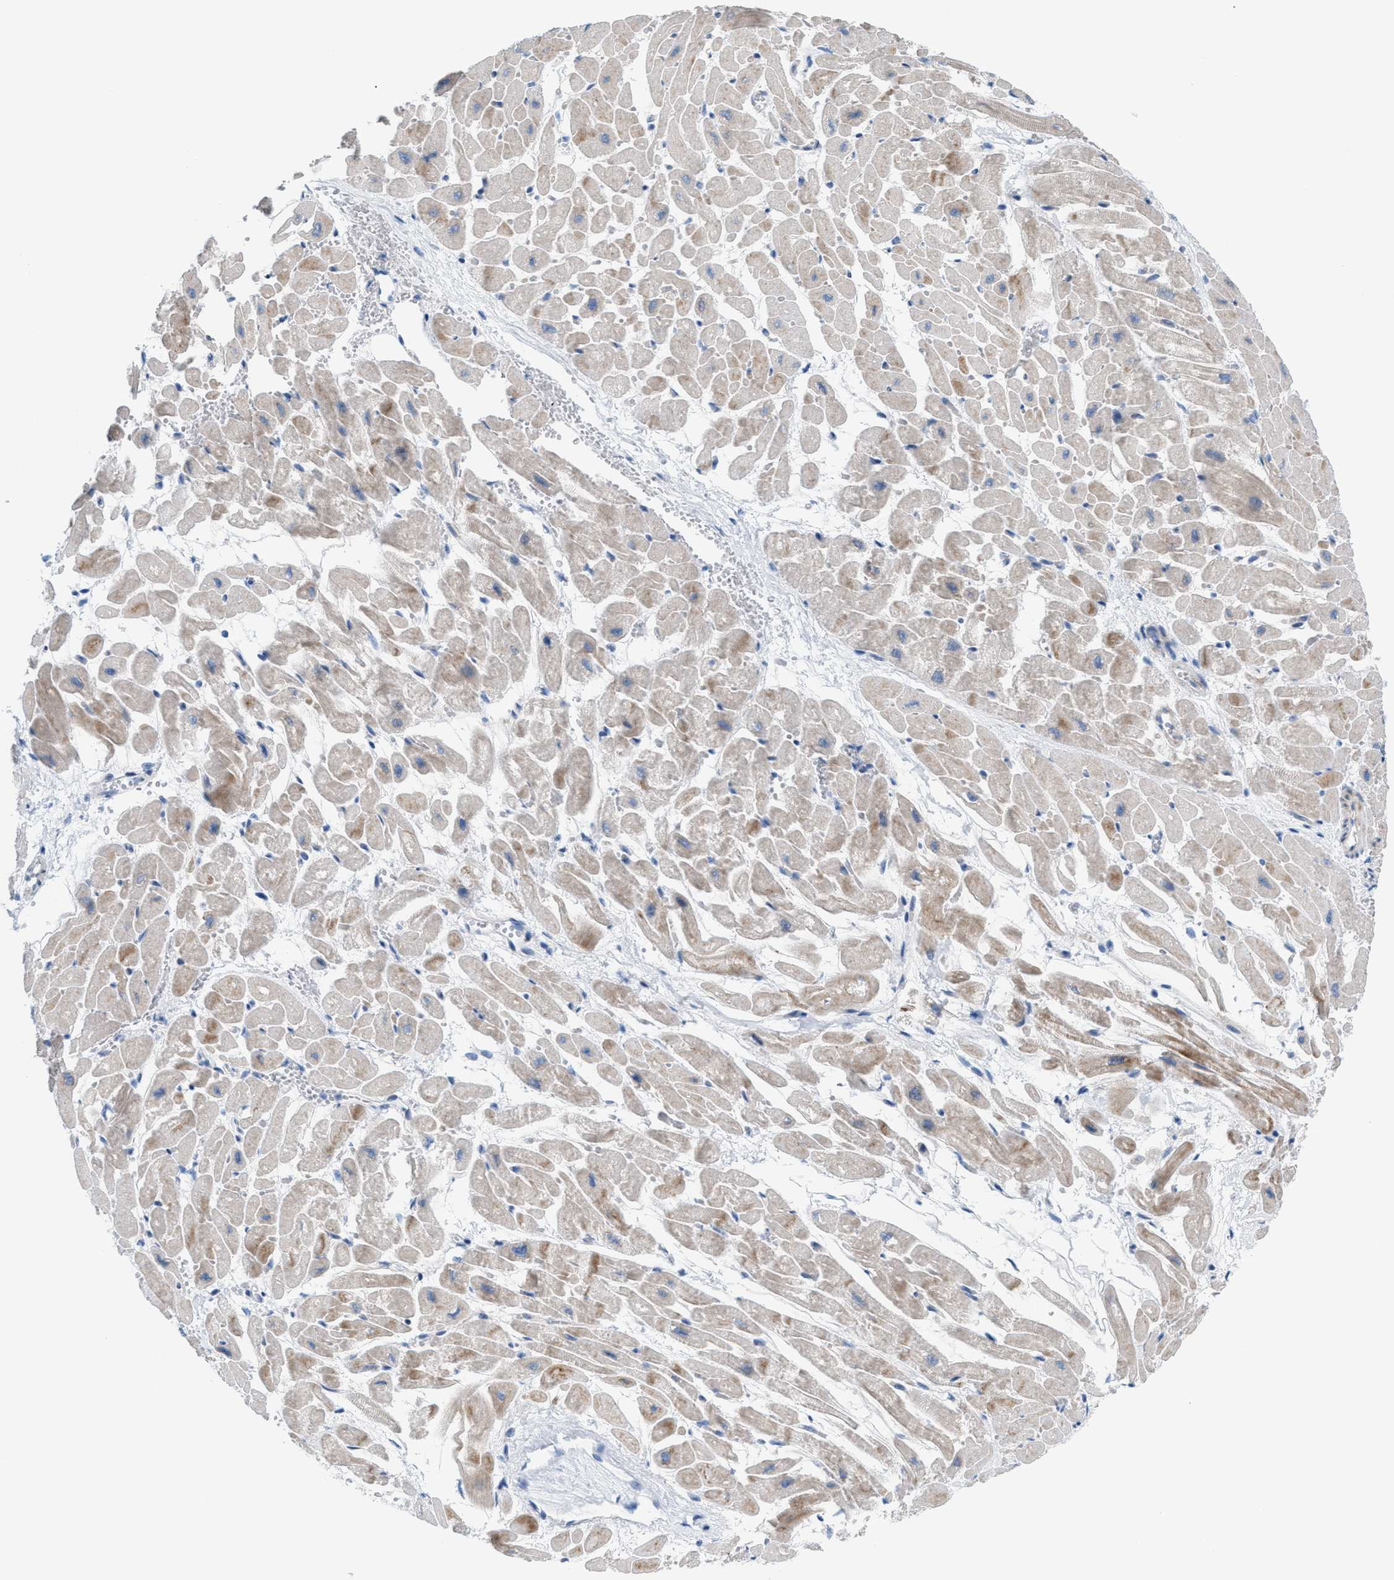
{"staining": {"intensity": "weak", "quantity": "25%-75%", "location": "cytoplasmic/membranous"}, "tissue": "heart muscle", "cell_type": "Cardiomyocytes", "image_type": "normal", "snomed": [{"axis": "morphology", "description": "Normal tissue, NOS"}, {"axis": "topography", "description": "Heart"}], "caption": "The immunohistochemical stain highlights weak cytoplasmic/membranous positivity in cardiomyocytes of normal heart muscle.", "gene": "MPP3", "patient": {"sex": "male", "age": 45}}